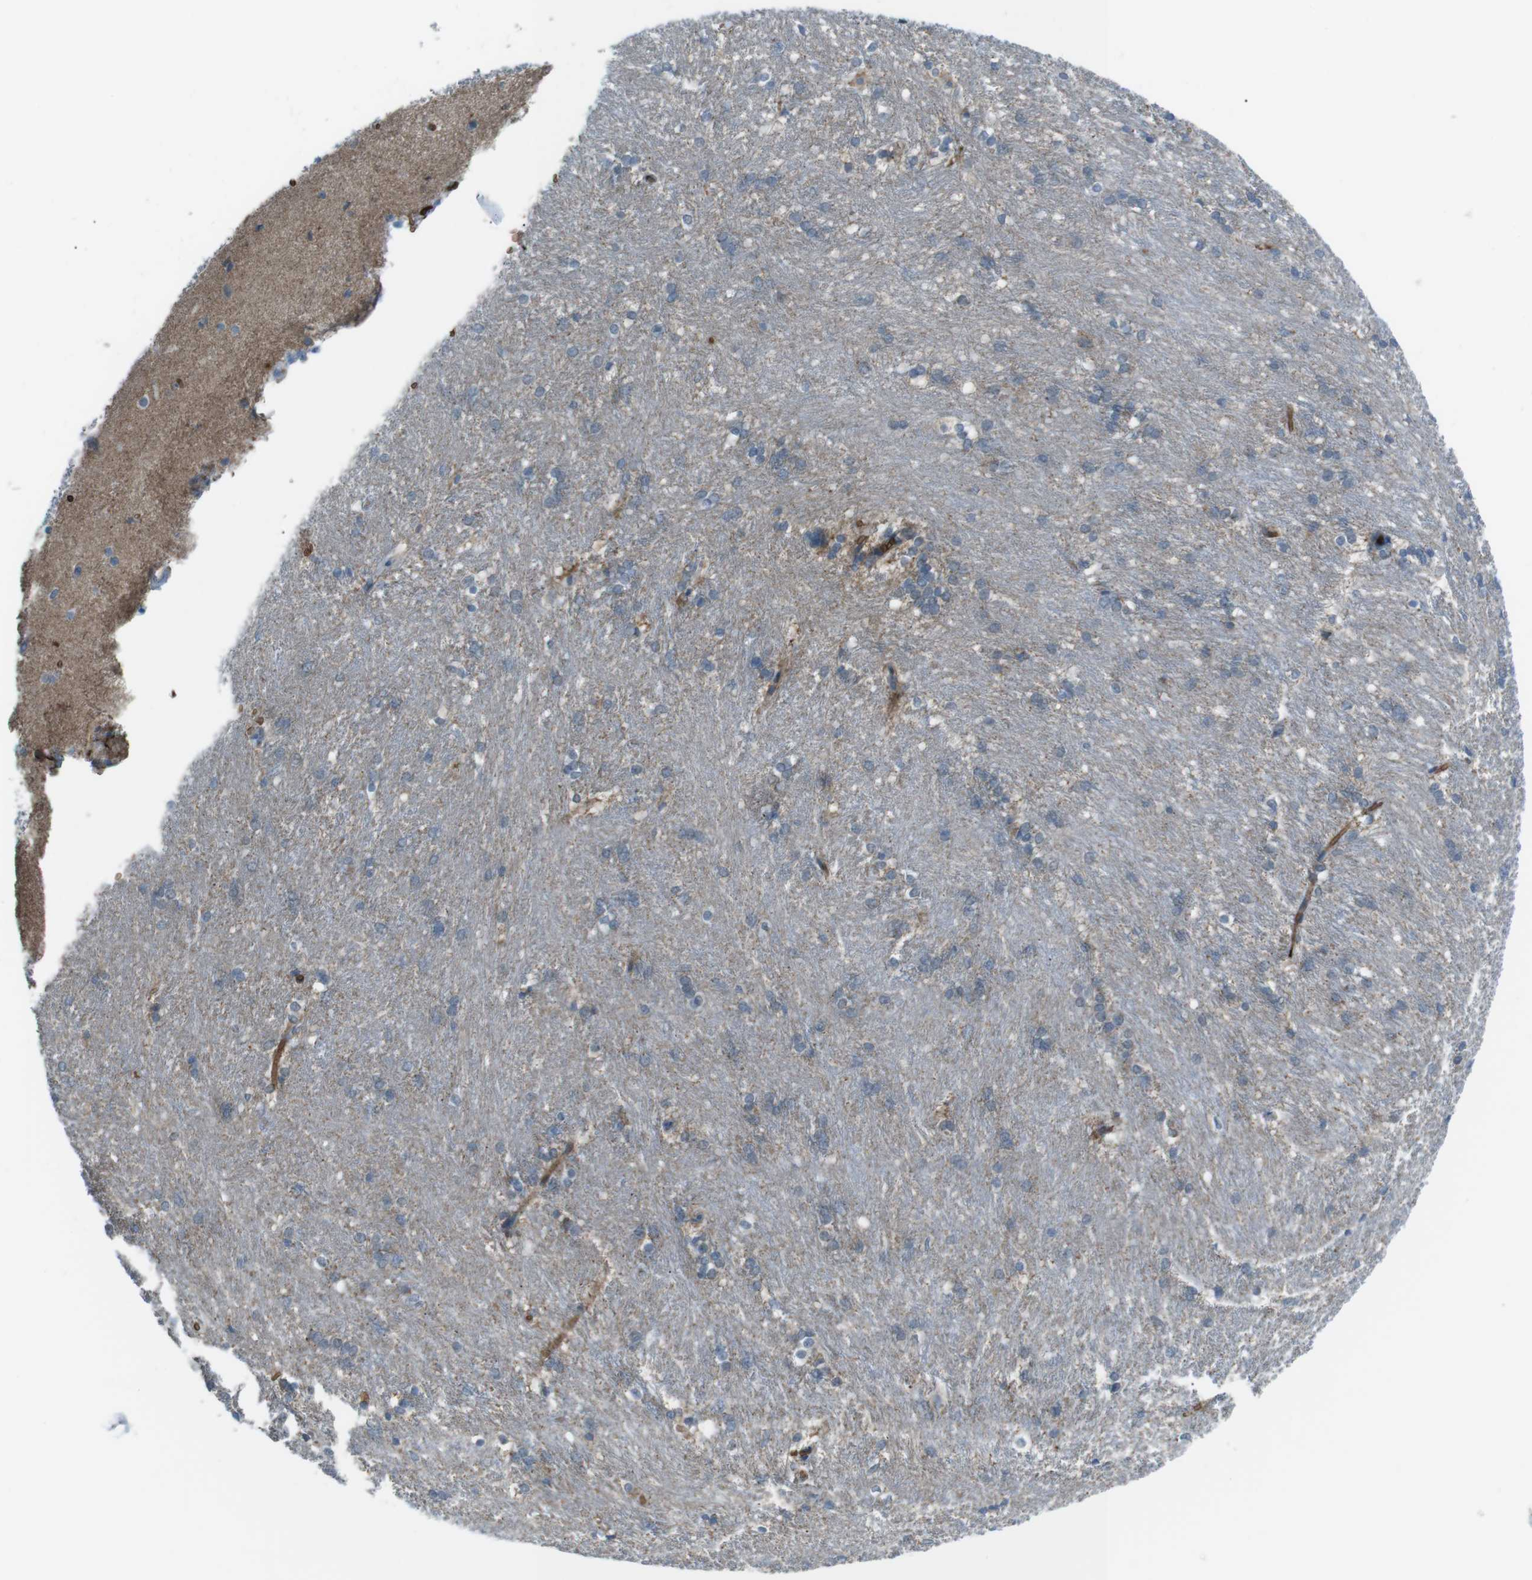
{"staining": {"intensity": "weak", "quantity": "<25%", "location": "cytoplasmic/membranous"}, "tissue": "caudate", "cell_type": "Glial cells", "image_type": "normal", "snomed": [{"axis": "morphology", "description": "Normal tissue, NOS"}, {"axis": "topography", "description": "Lateral ventricle wall"}], "caption": "IHC image of unremarkable human caudate stained for a protein (brown), which exhibits no expression in glial cells. (IHC, brightfield microscopy, high magnification).", "gene": "SPTA1", "patient": {"sex": "female", "age": 19}}